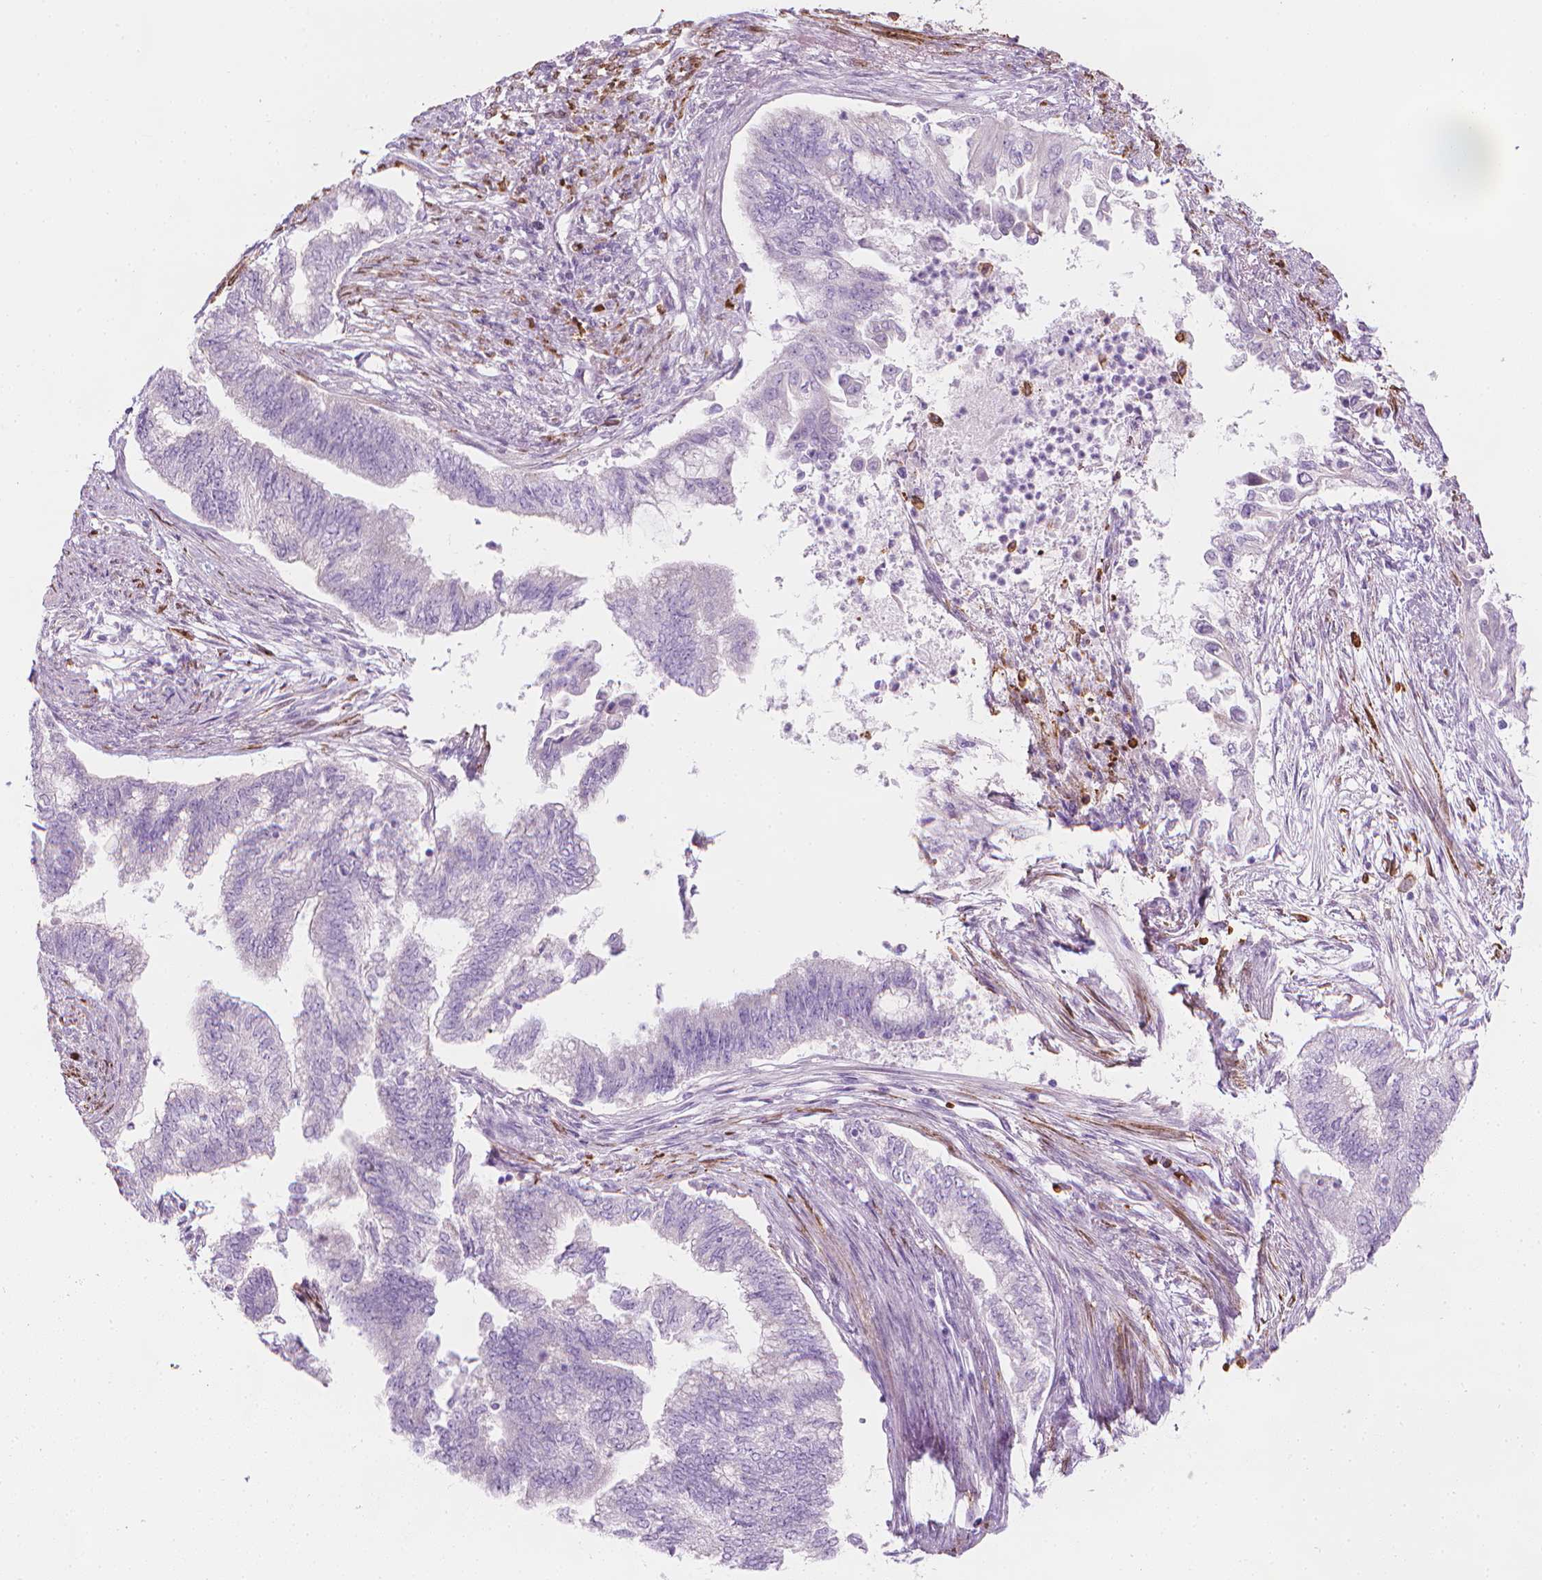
{"staining": {"intensity": "negative", "quantity": "none", "location": "none"}, "tissue": "endometrial cancer", "cell_type": "Tumor cells", "image_type": "cancer", "snomed": [{"axis": "morphology", "description": "Adenocarcinoma, NOS"}, {"axis": "topography", "description": "Endometrium"}], "caption": "A micrograph of endometrial cancer (adenocarcinoma) stained for a protein exhibits no brown staining in tumor cells.", "gene": "CES1", "patient": {"sex": "female", "age": 65}}